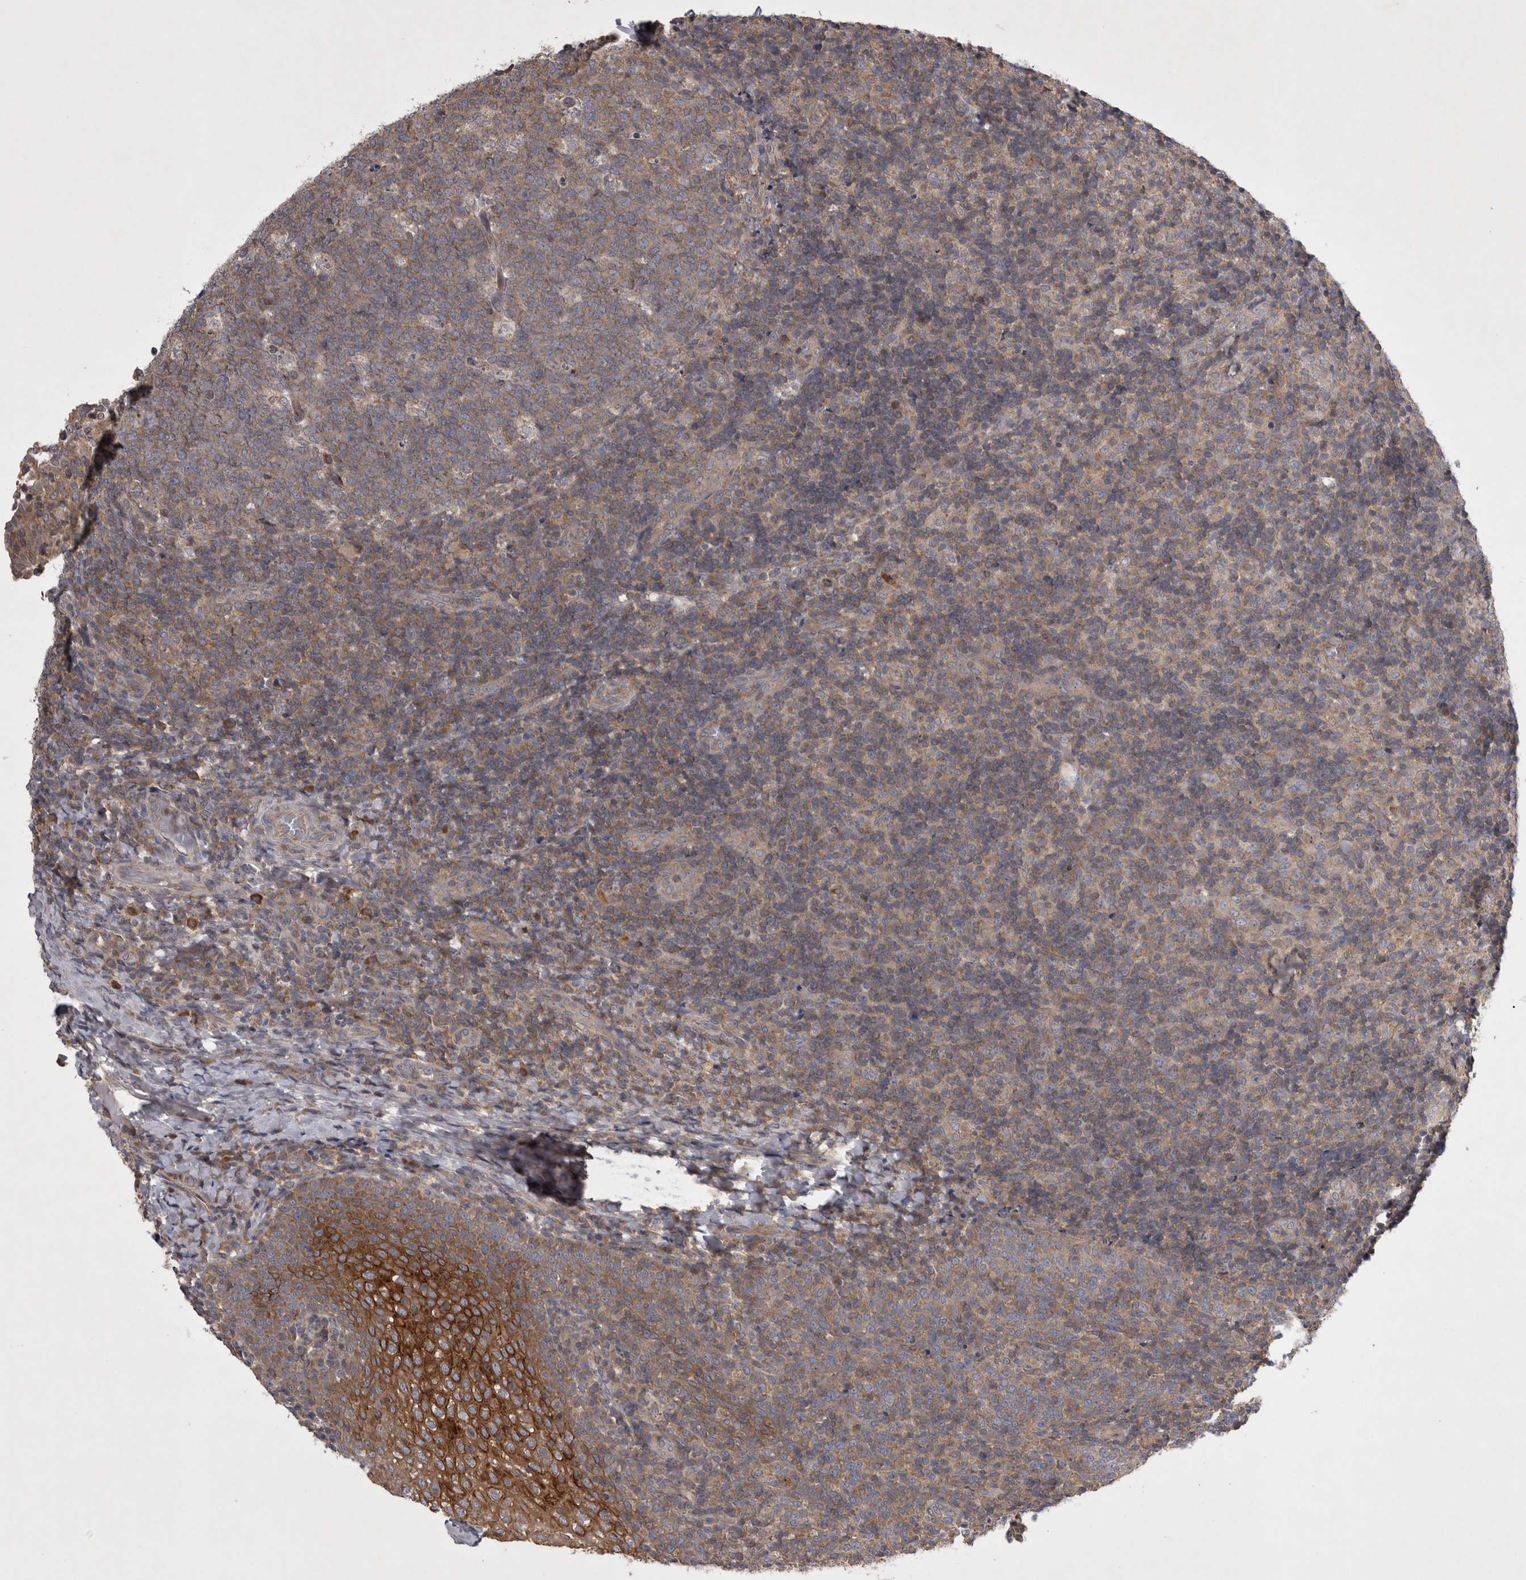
{"staining": {"intensity": "moderate", "quantity": "25%-75%", "location": "cytoplasmic/membranous"}, "tissue": "tonsil", "cell_type": "Germinal center cells", "image_type": "normal", "snomed": [{"axis": "morphology", "description": "Normal tissue, NOS"}, {"axis": "topography", "description": "Tonsil"}], "caption": "Unremarkable tonsil reveals moderate cytoplasmic/membranous expression in about 25%-75% of germinal center cells (Brightfield microscopy of DAB IHC at high magnification)..", "gene": "TSPOAP1", "patient": {"sex": "female", "age": 19}}